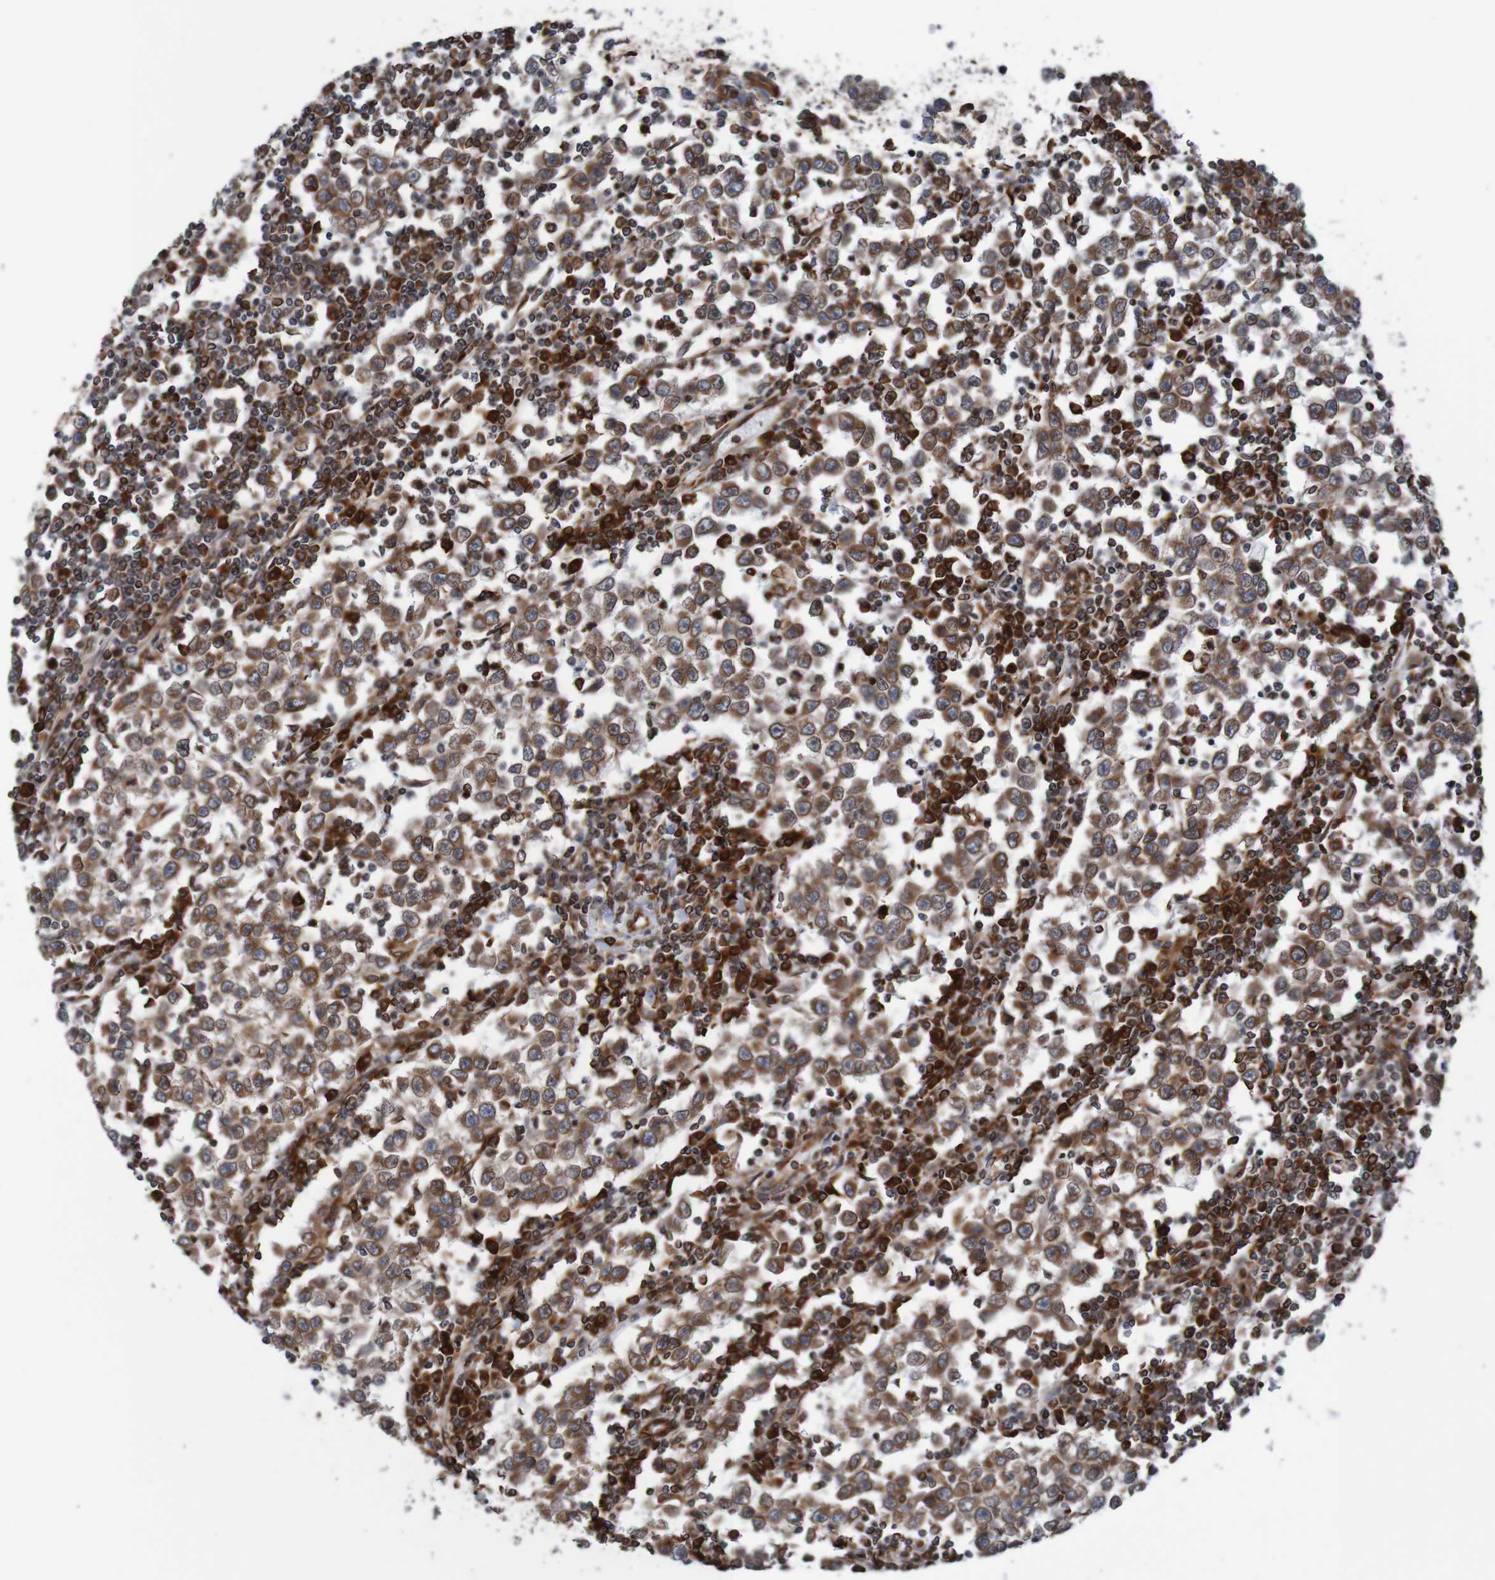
{"staining": {"intensity": "strong", "quantity": ">75%", "location": "cytoplasmic/membranous,nuclear"}, "tissue": "testis cancer", "cell_type": "Tumor cells", "image_type": "cancer", "snomed": [{"axis": "morphology", "description": "Seminoma, NOS"}, {"axis": "topography", "description": "Testis"}], "caption": "The immunohistochemical stain shows strong cytoplasmic/membranous and nuclear staining in tumor cells of seminoma (testis) tissue. (brown staining indicates protein expression, while blue staining denotes nuclei).", "gene": "TMEM109", "patient": {"sex": "male", "age": 65}}